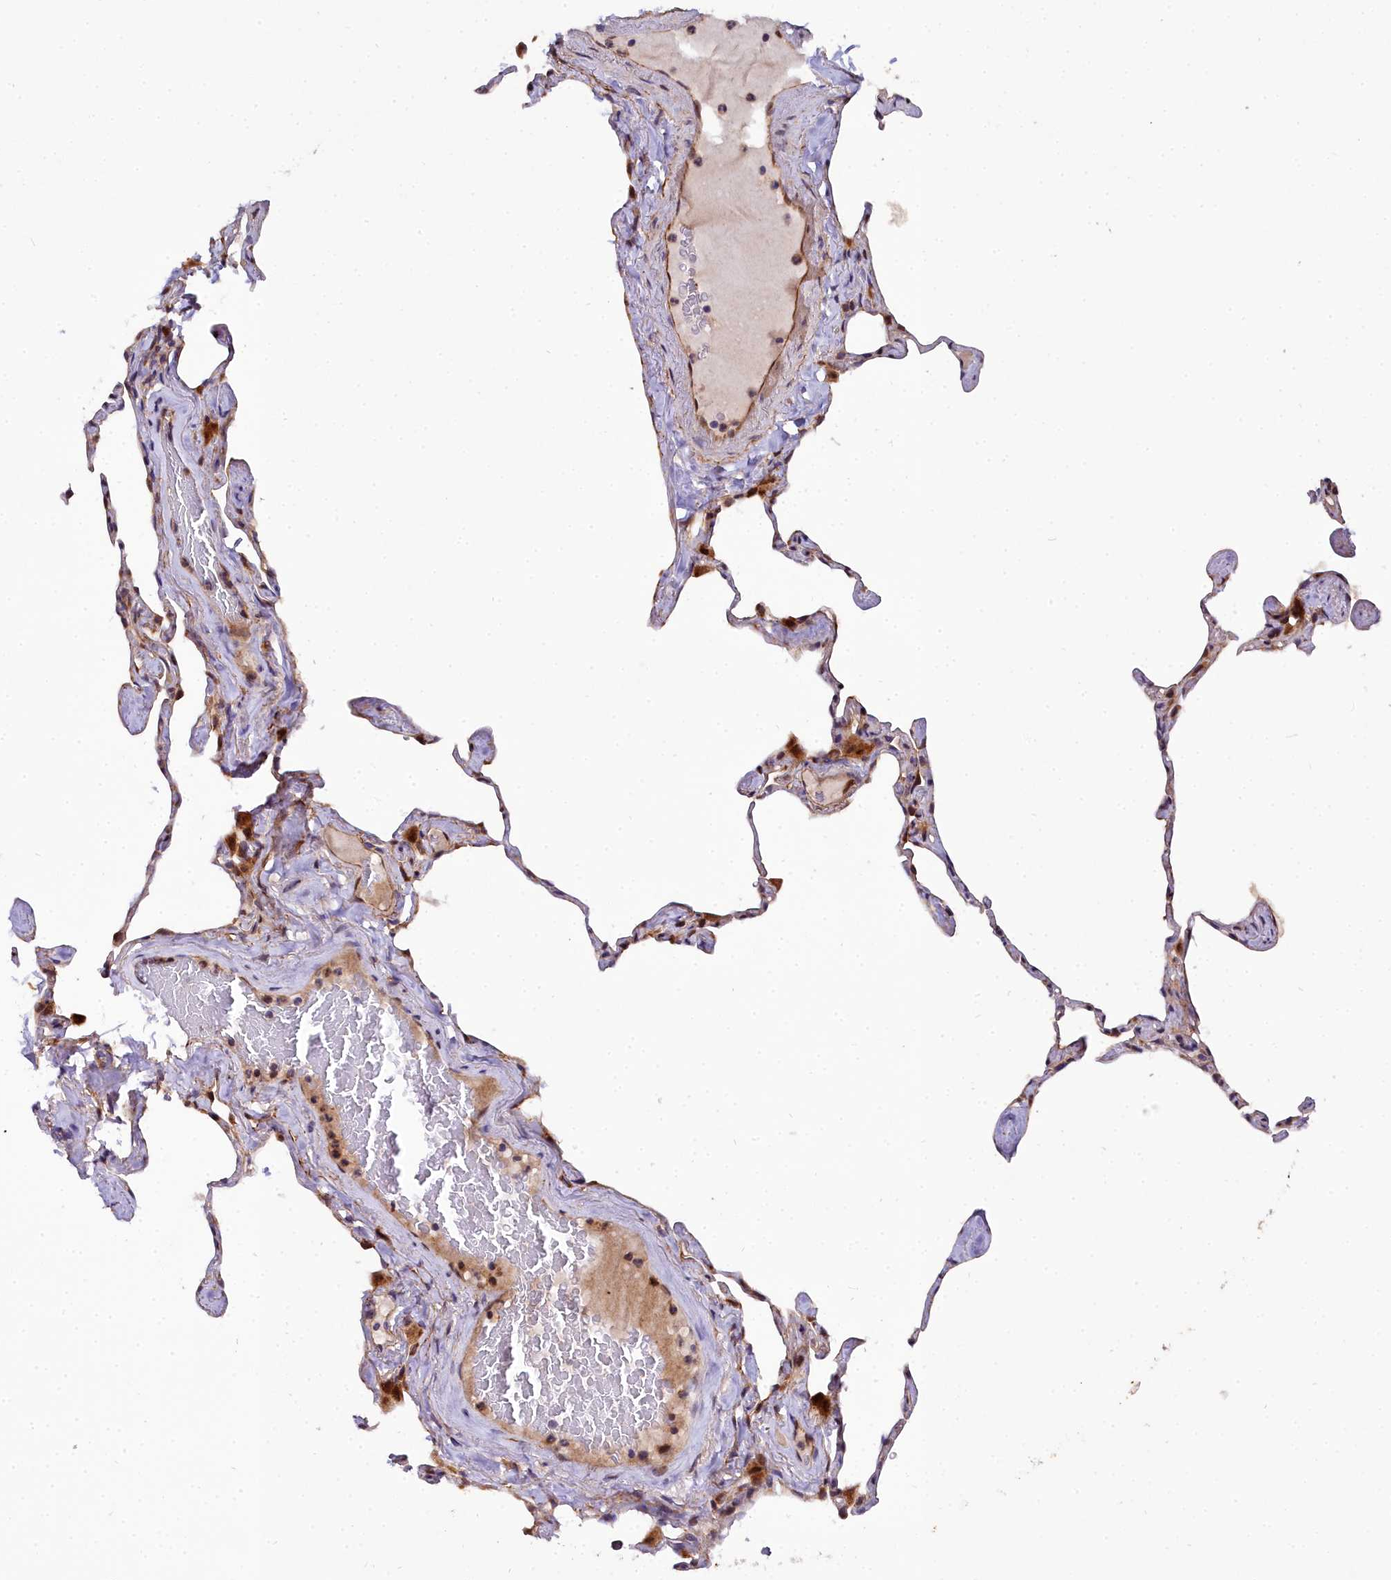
{"staining": {"intensity": "strong", "quantity": "25%-75%", "location": "cytoplasmic/membranous"}, "tissue": "lung", "cell_type": "Alveolar cells", "image_type": "normal", "snomed": [{"axis": "morphology", "description": "Normal tissue, NOS"}, {"axis": "topography", "description": "Lung"}], "caption": "This photomicrograph shows immunohistochemistry staining of benign lung, with high strong cytoplasmic/membranous expression in approximately 25%-75% of alveolar cells.", "gene": "MRPS11", "patient": {"sex": "male", "age": 65}}